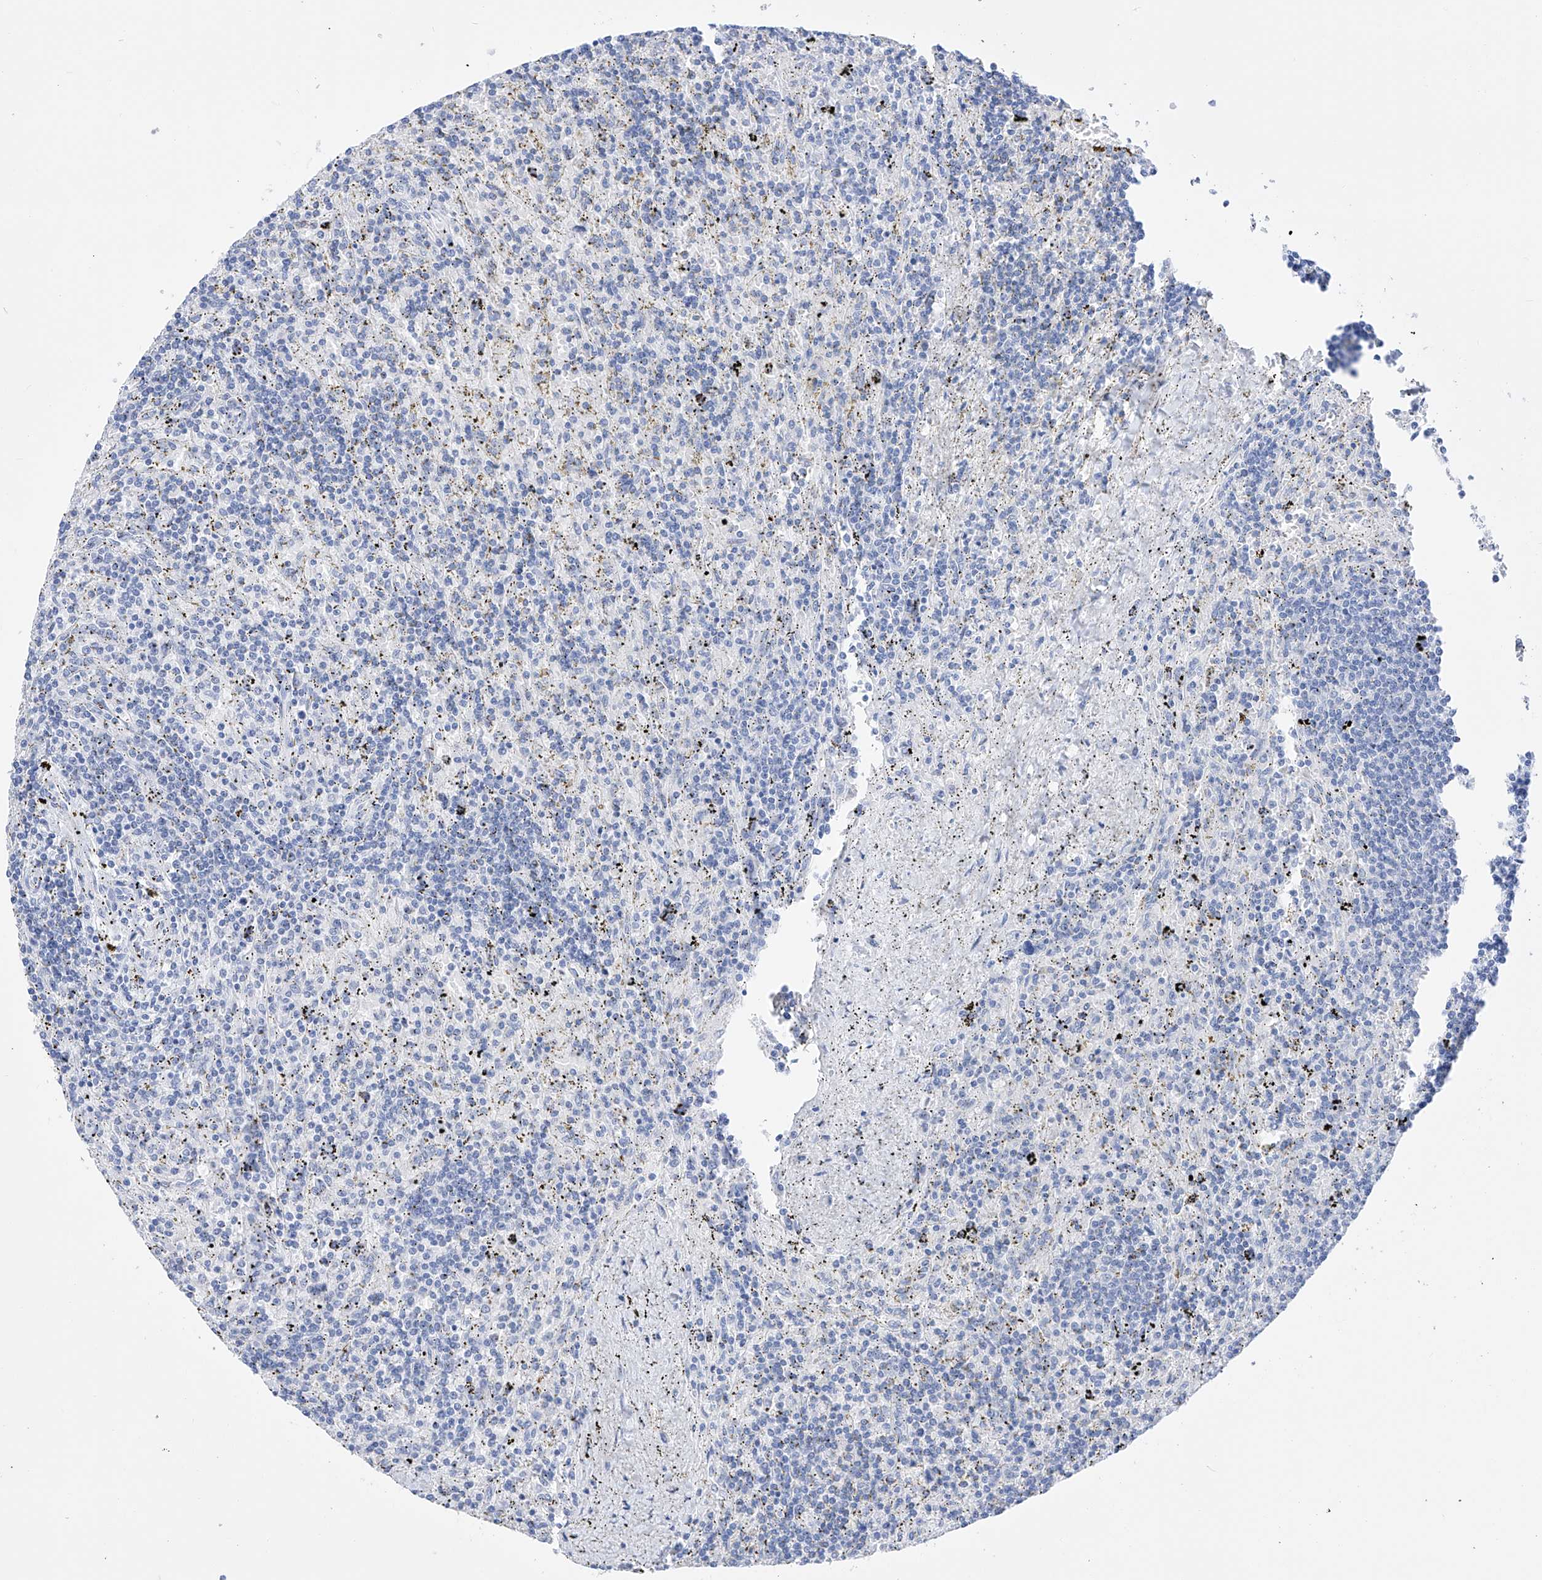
{"staining": {"intensity": "negative", "quantity": "none", "location": "none"}, "tissue": "lymphoma", "cell_type": "Tumor cells", "image_type": "cancer", "snomed": [{"axis": "morphology", "description": "Malignant lymphoma, non-Hodgkin's type, Low grade"}, {"axis": "topography", "description": "Spleen"}], "caption": "Immunohistochemistry (IHC) histopathology image of human lymphoma stained for a protein (brown), which demonstrates no expression in tumor cells.", "gene": "FLG", "patient": {"sex": "male", "age": 76}}